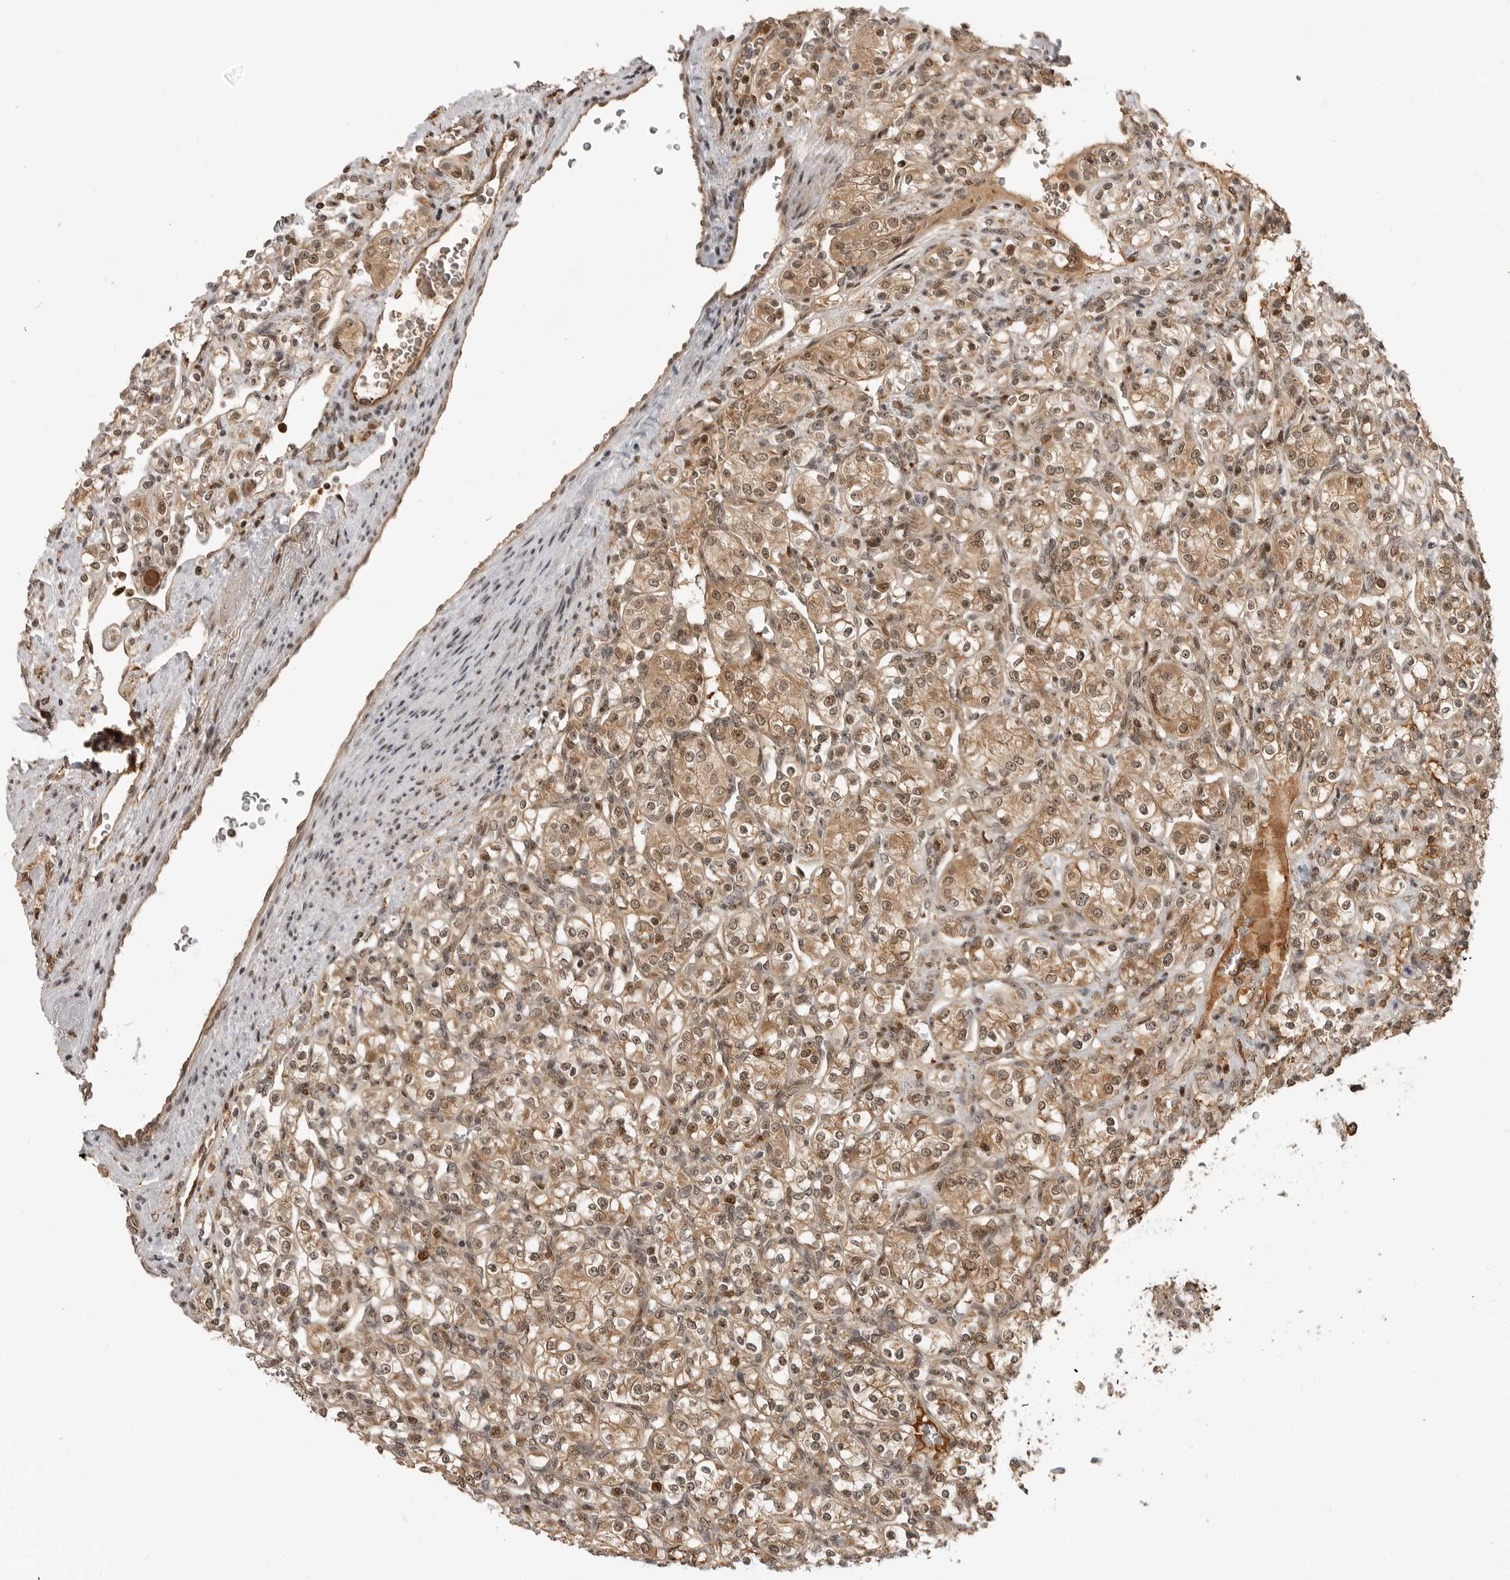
{"staining": {"intensity": "moderate", "quantity": ">75%", "location": "cytoplasmic/membranous,nuclear"}, "tissue": "renal cancer", "cell_type": "Tumor cells", "image_type": "cancer", "snomed": [{"axis": "morphology", "description": "Adenocarcinoma, NOS"}, {"axis": "topography", "description": "Kidney"}], "caption": "Immunohistochemical staining of renal cancer reveals medium levels of moderate cytoplasmic/membranous and nuclear expression in approximately >75% of tumor cells.", "gene": "BMP2K", "patient": {"sex": "male", "age": 77}}